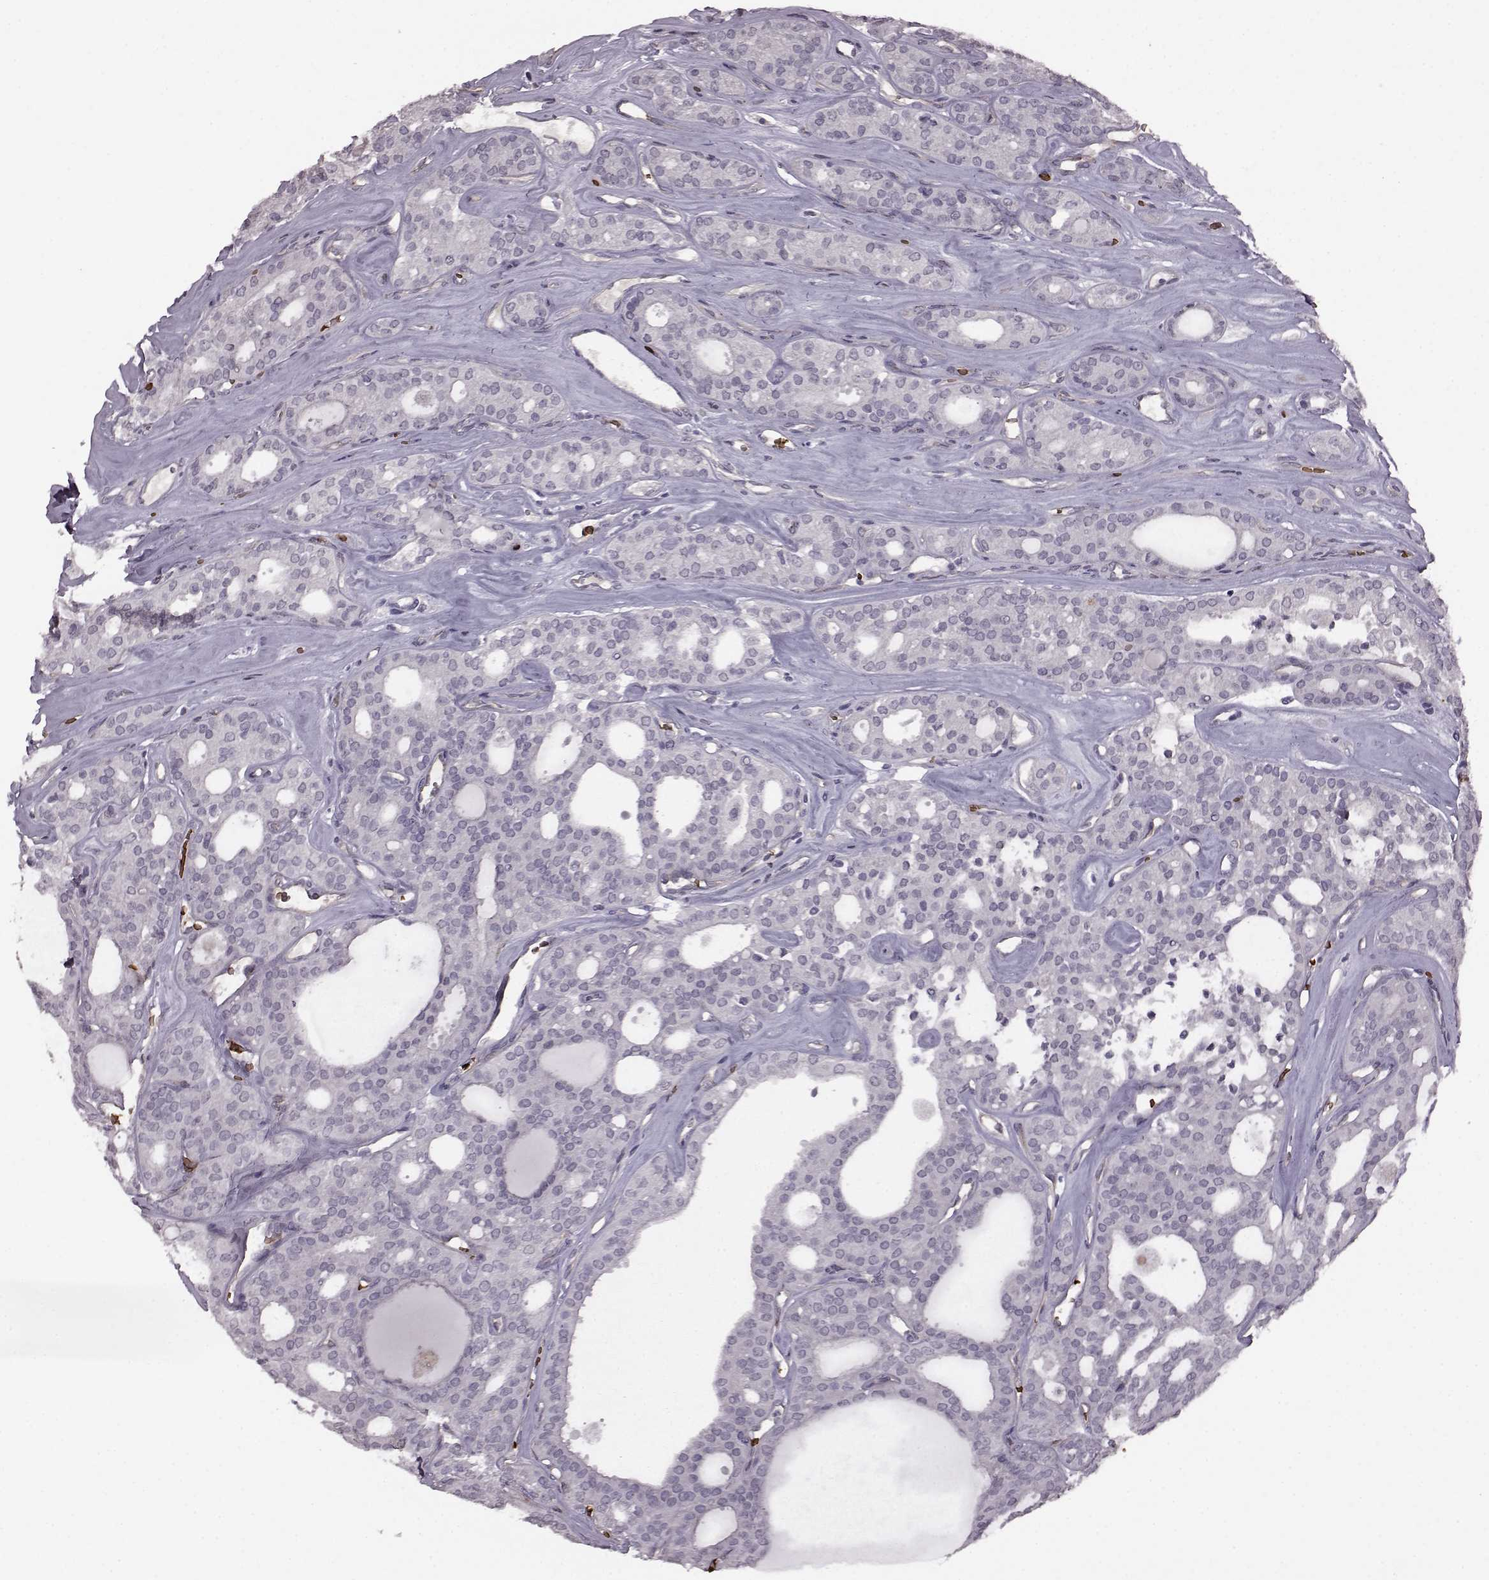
{"staining": {"intensity": "negative", "quantity": "none", "location": "none"}, "tissue": "thyroid cancer", "cell_type": "Tumor cells", "image_type": "cancer", "snomed": [{"axis": "morphology", "description": "Follicular adenoma carcinoma, NOS"}, {"axis": "topography", "description": "Thyroid gland"}], "caption": "Immunohistochemistry image of follicular adenoma carcinoma (thyroid) stained for a protein (brown), which exhibits no expression in tumor cells. The staining was performed using DAB (3,3'-diaminobenzidine) to visualize the protein expression in brown, while the nuclei were stained in blue with hematoxylin (Magnification: 20x).", "gene": "PROP1", "patient": {"sex": "male", "age": 75}}